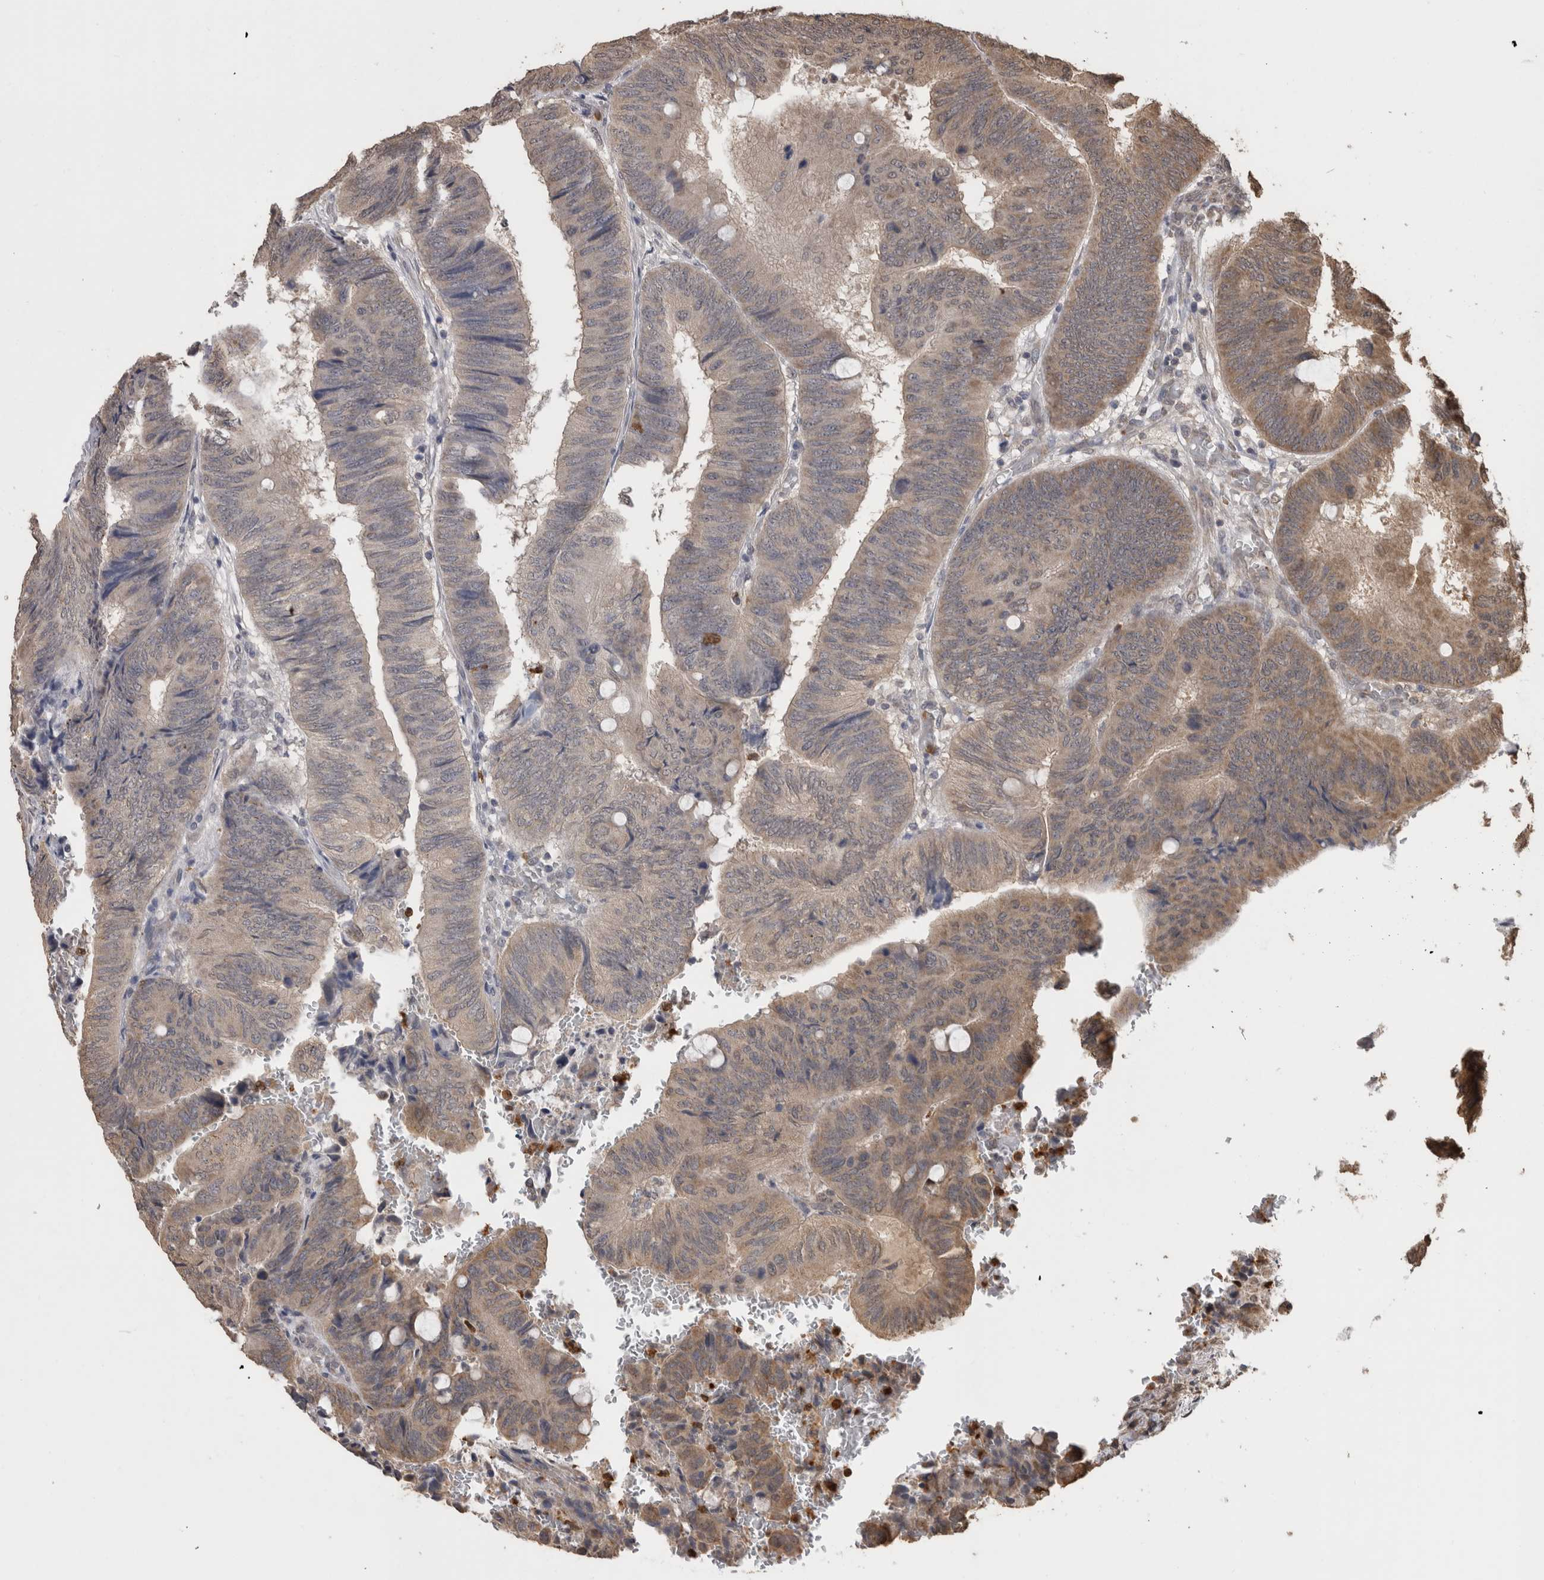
{"staining": {"intensity": "weak", "quantity": "25%-75%", "location": "cytoplasmic/membranous"}, "tissue": "colorectal cancer", "cell_type": "Tumor cells", "image_type": "cancer", "snomed": [{"axis": "morphology", "description": "Normal tissue, NOS"}, {"axis": "morphology", "description": "Adenocarcinoma, NOS"}, {"axis": "topography", "description": "Rectum"}, {"axis": "topography", "description": "Peripheral nerve tissue"}], "caption": "A micrograph showing weak cytoplasmic/membranous staining in about 25%-75% of tumor cells in colorectal cancer, as visualized by brown immunohistochemical staining.", "gene": "PAK4", "patient": {"sex": "male", "age": 92}}